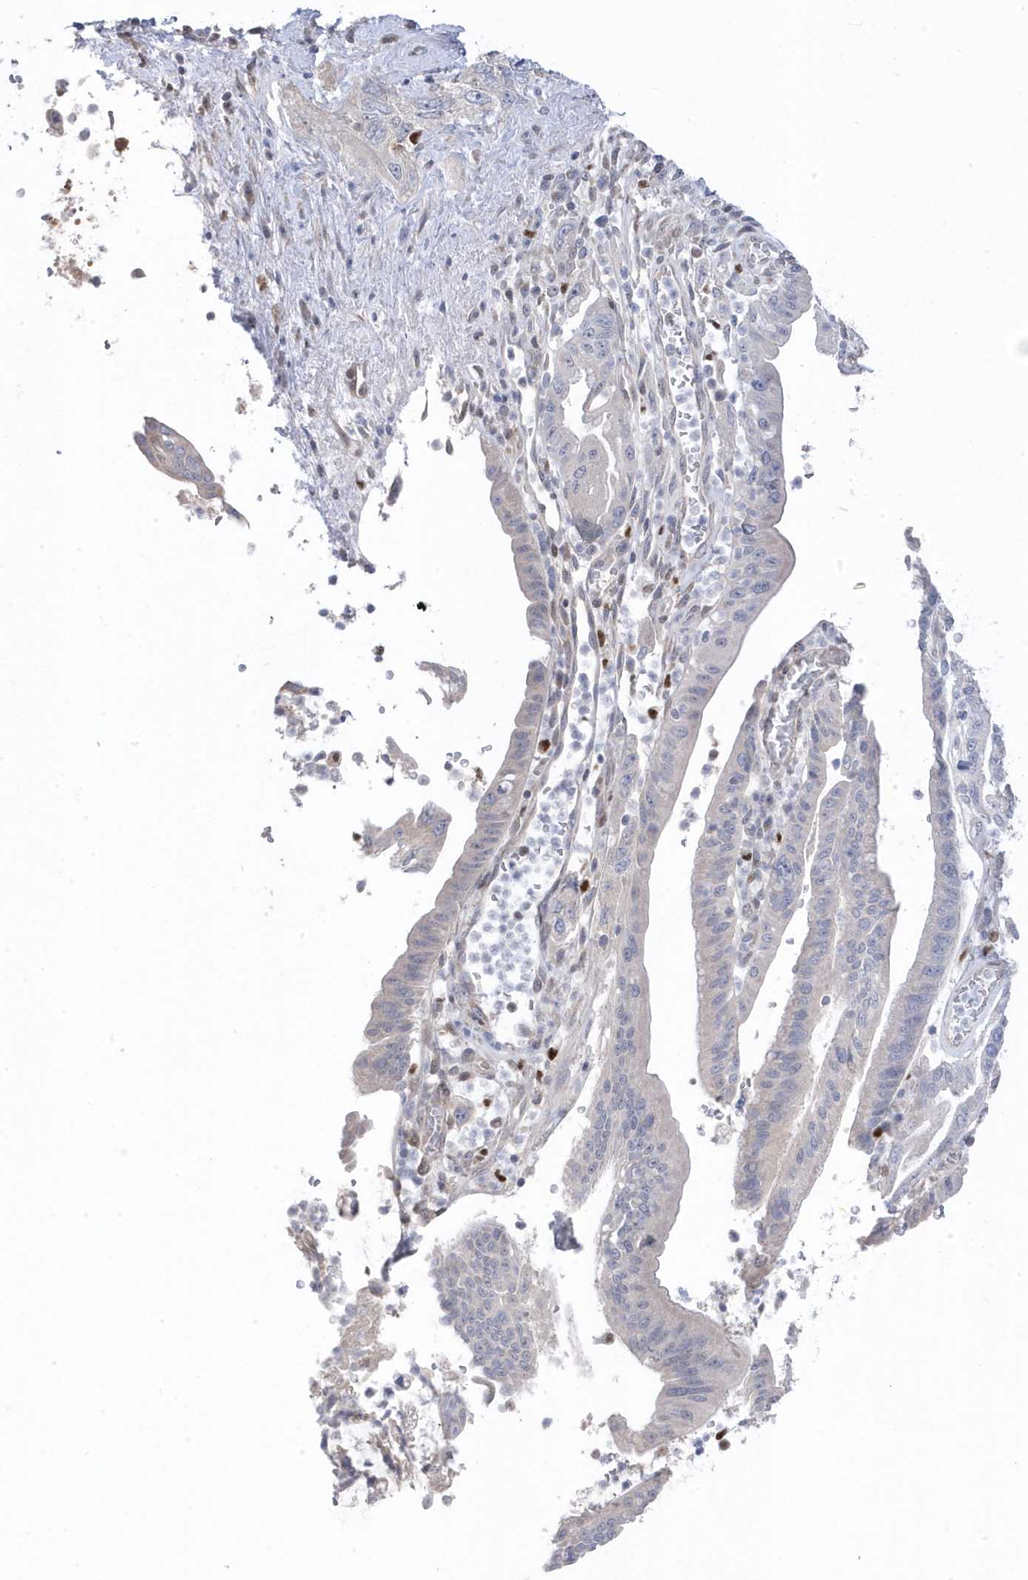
{"staining": {"intensity": "negative", "quantity": "none", "location": "none"}, "tissue": "pancreatic cancer", "cell_type": "Tumor cells", "image_type": "cancer", "snomed": [{"axis": "morphology", "description": "Adenocarcinoma, NOS"}, {"axis": "topography", "description": "Pancreas"}], "caption": "The micrograph exhibits no significant staining in tumor cells of pancreatic cancer.", "gene": "GTPBP6", "patient": {"sex": "female", "age": 73}}